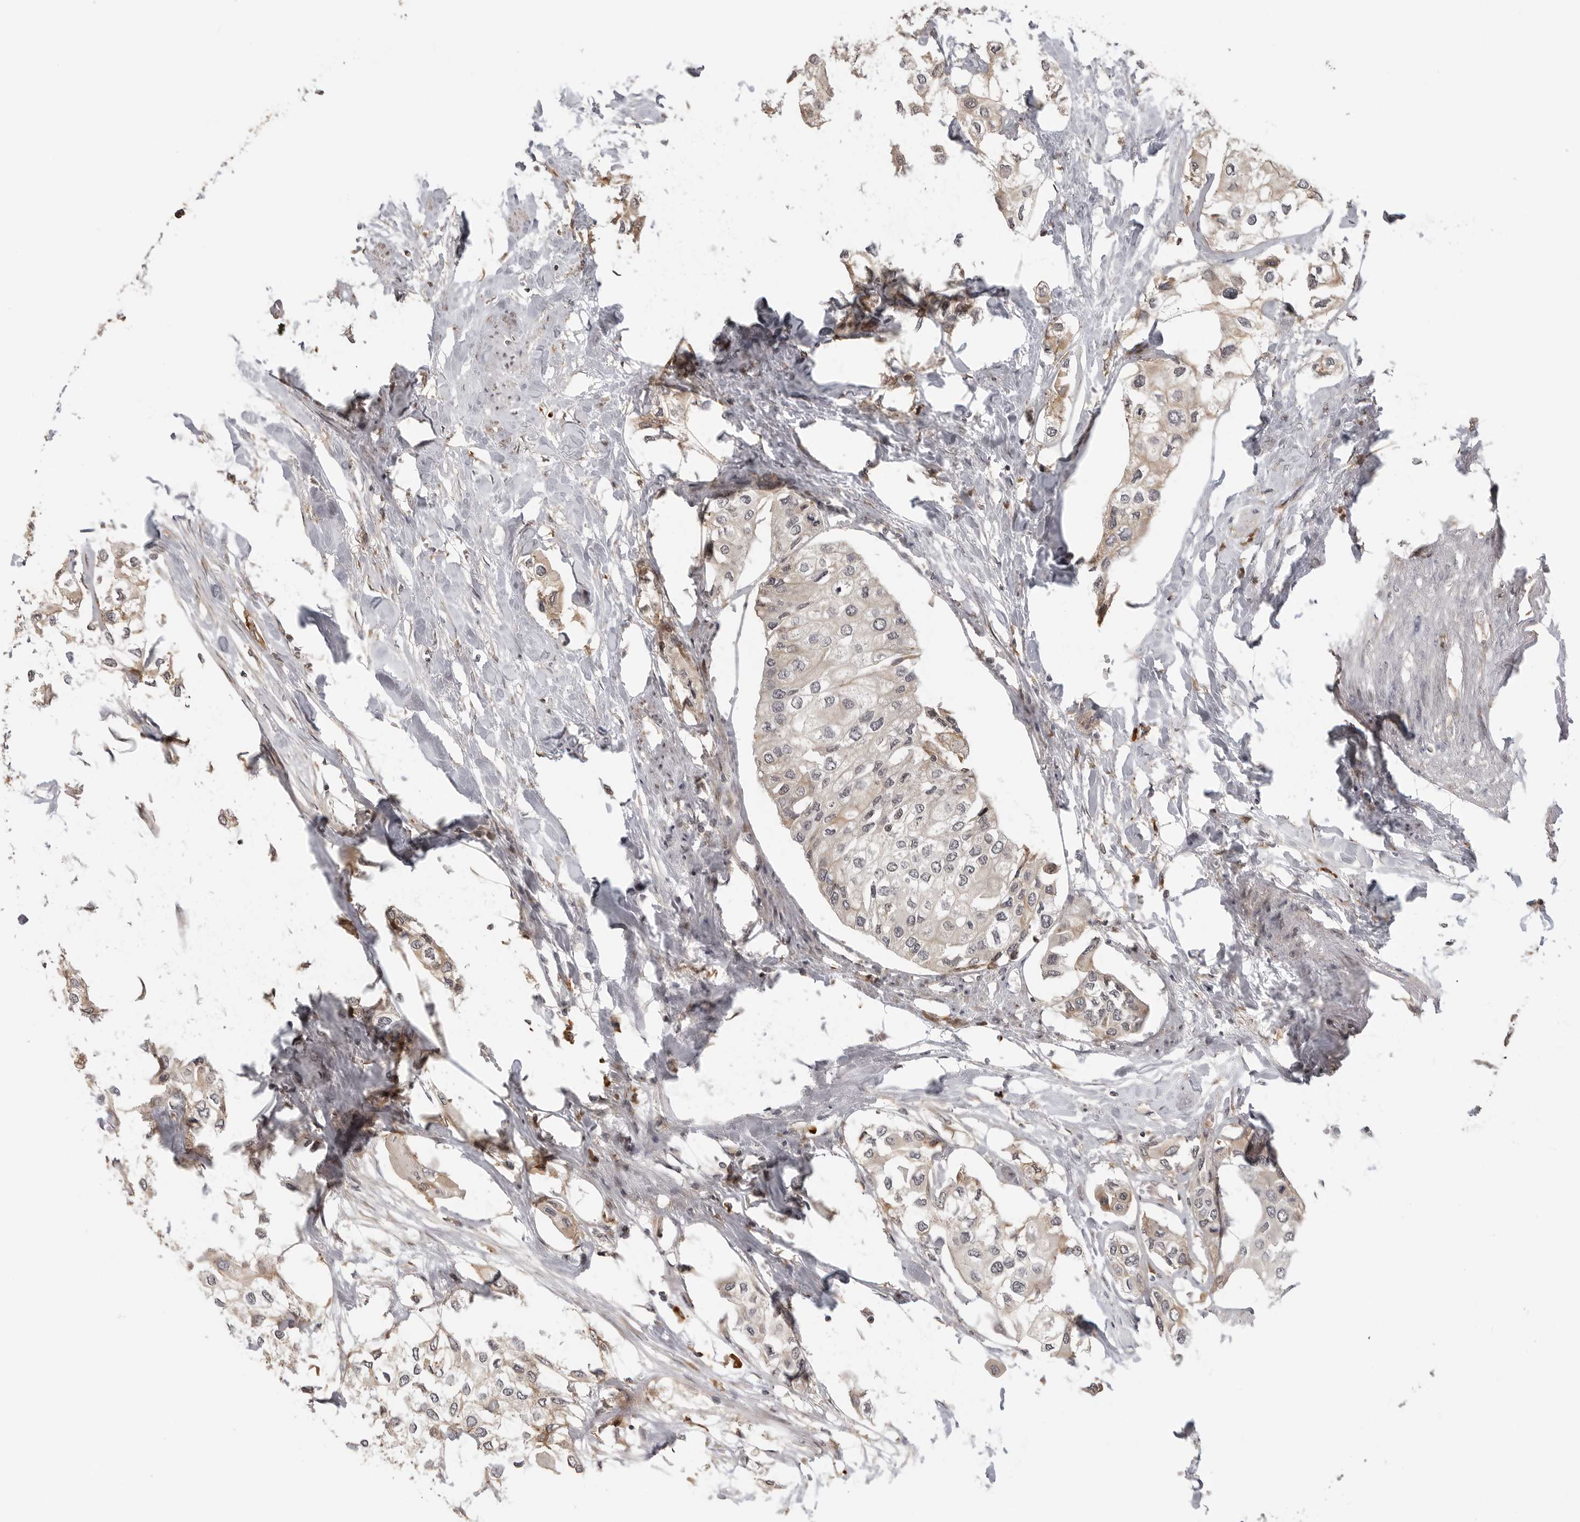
{"staining": {"intensity": "weak", "quantity": "25%-75%", "location": "cytoplasmic/membranous"}, "tissue": "urothelial cancer", "cell_type": "Tumor cells", "image_type": "cancer", "snomed": [{"axis": "morphology", "description": "Urothelial carcinoma, High grade"}, {"axis": "topography", "description": "Urinary bladder"}], "caption": "Immunohistochemical staining of urothelial carcinoma (high-grade) exhibits low levels of weak cytoplasmic/membranous expression in approximately 25%-75% of tumor cells.", "gene": "IDO1", "patient": {"sex": "male", "age": 64}}